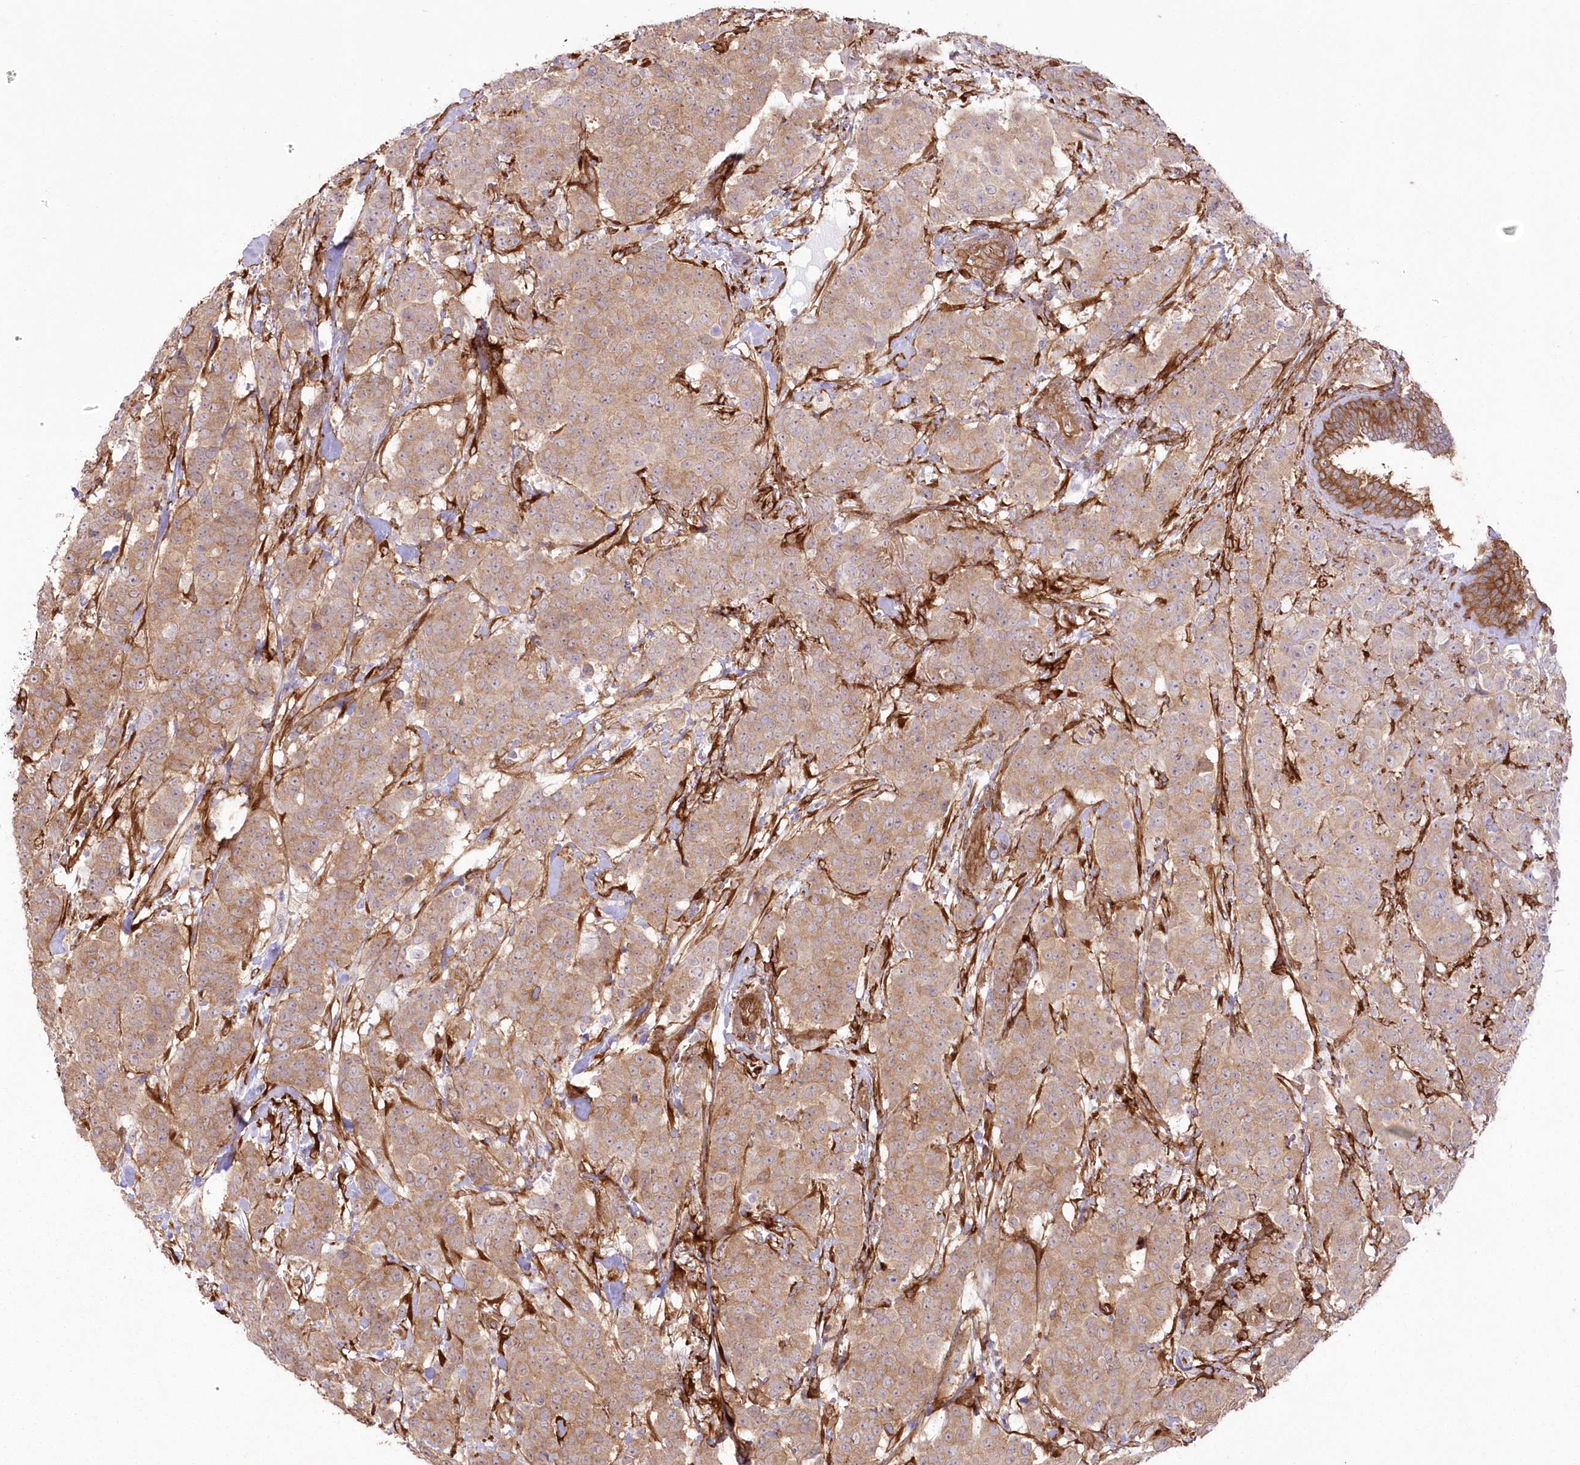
{"staining": {"intensity": "moderate", "quantity": ">75%", "location": "cytoplasmic/membranous"}, "tissue": "breast cancer", "cell_type": "Tumor cells", "image_type": "cancer", "snomed": [{"axis": "morphology", "description": "Duct carcinoma"}, {"axis": "topography", "description": "Breast"}], "caption": "Protein staining of breast intraductal carcinoma tissue demonstrates moderate cytoplasmic/membranous staining in approximately >75% of tumor cells.", "gene": "SH3PXD2B", "patient": {"sex": "female", "age": 40}}